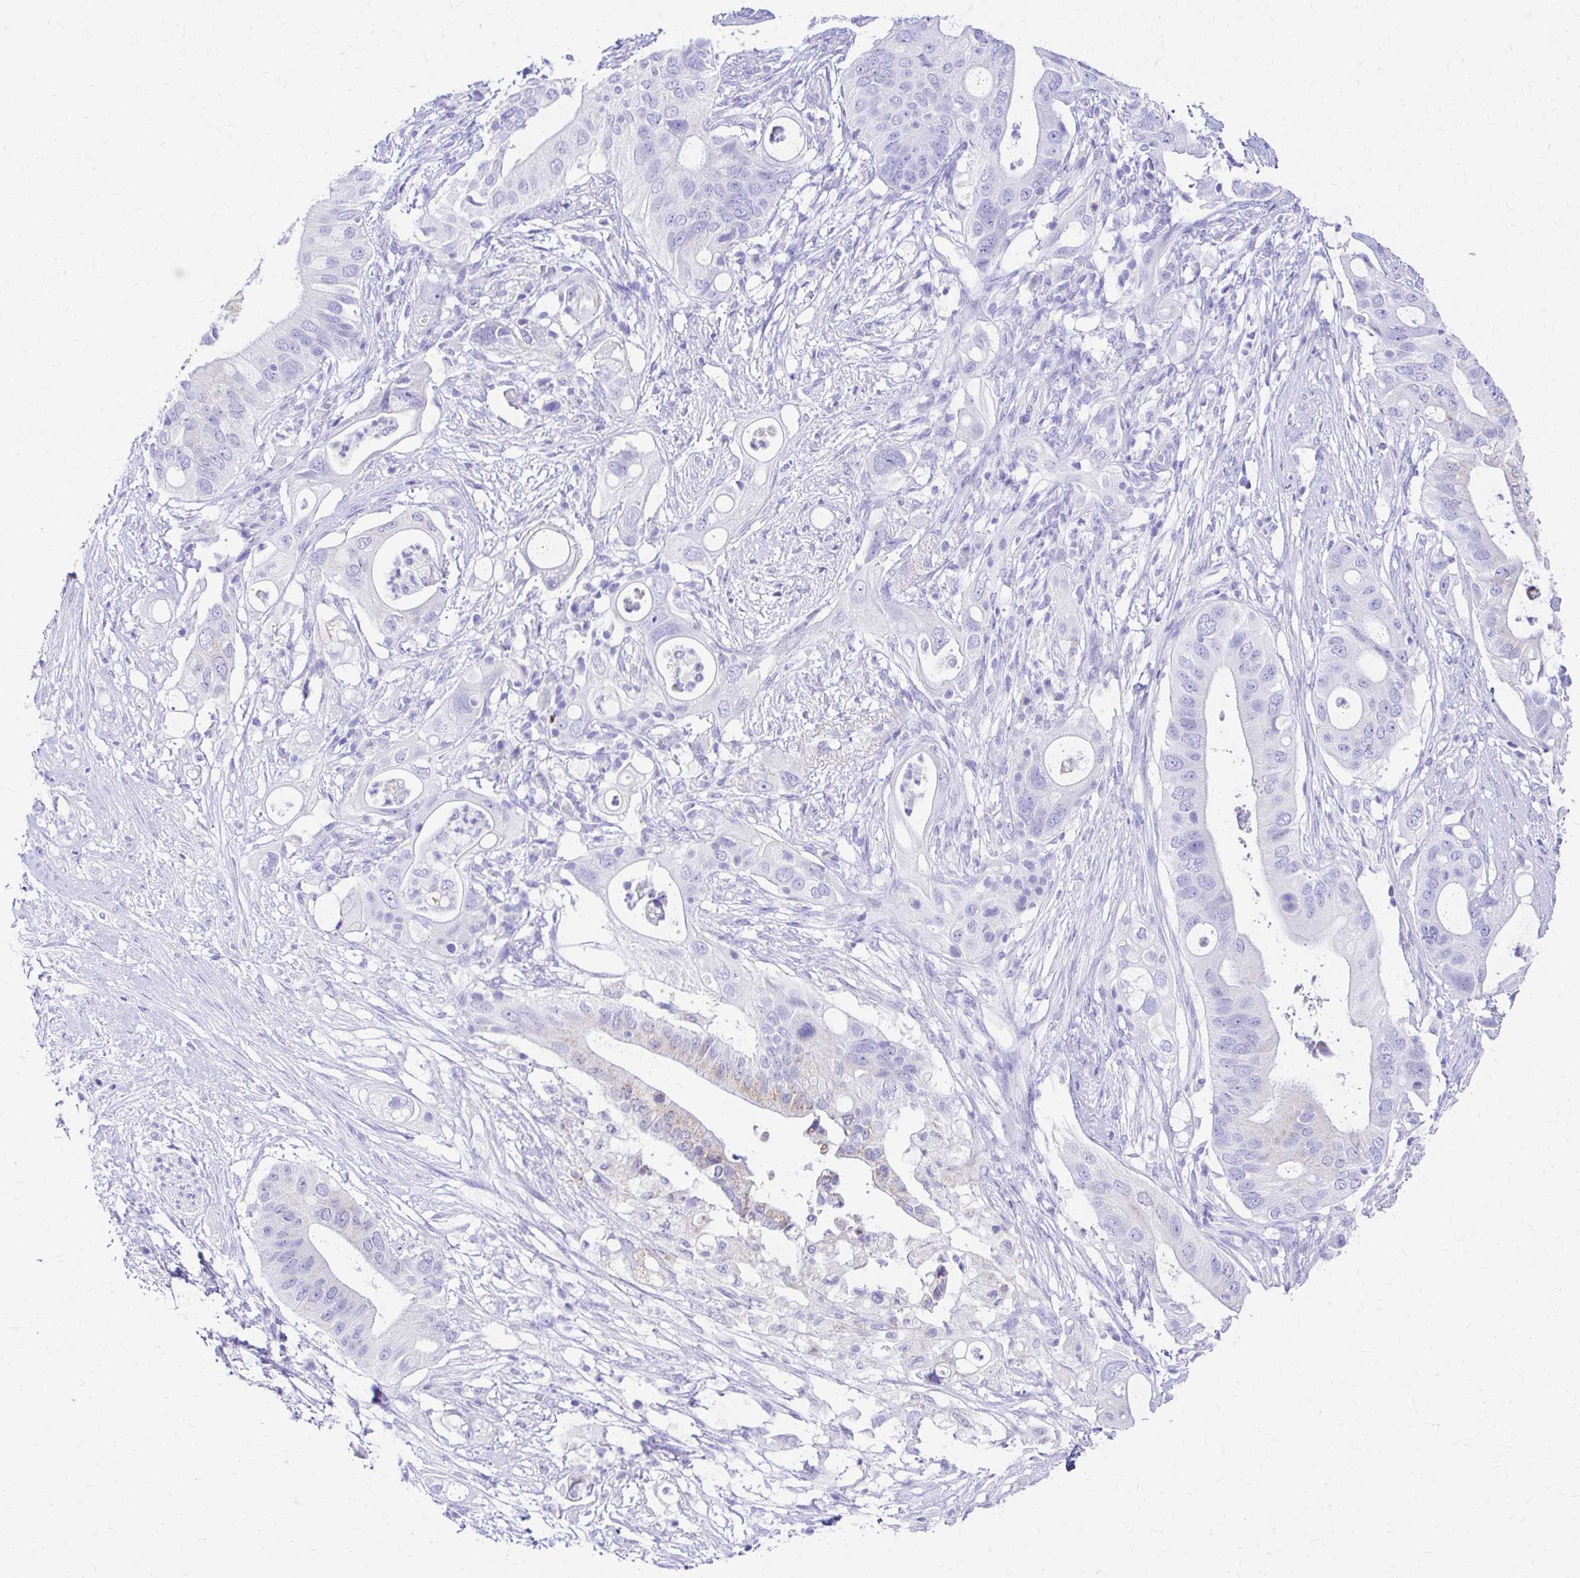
{"staining": {"intensity": "moderate", "quantity": "<25%", "location": "cytoplasmic/membranous"}, "tissue": "pancreatic cancer", "cell_type": "Tumor cells", "image_type": "cancer", "snomed": [{"axis": "morphology", "description": "Adenocarcinoma, NOS"}, {"axis": "topography", "description": "Pancreas"}], "caption": "Adenocarcinoma (pancreatic) stained for a protein (brown) displays moderate cytoplasmic/membranous positive expression in approximately <25% of tumor cells.", "gene": "S100G", "patient": {"sex": "female", "age": 72}}